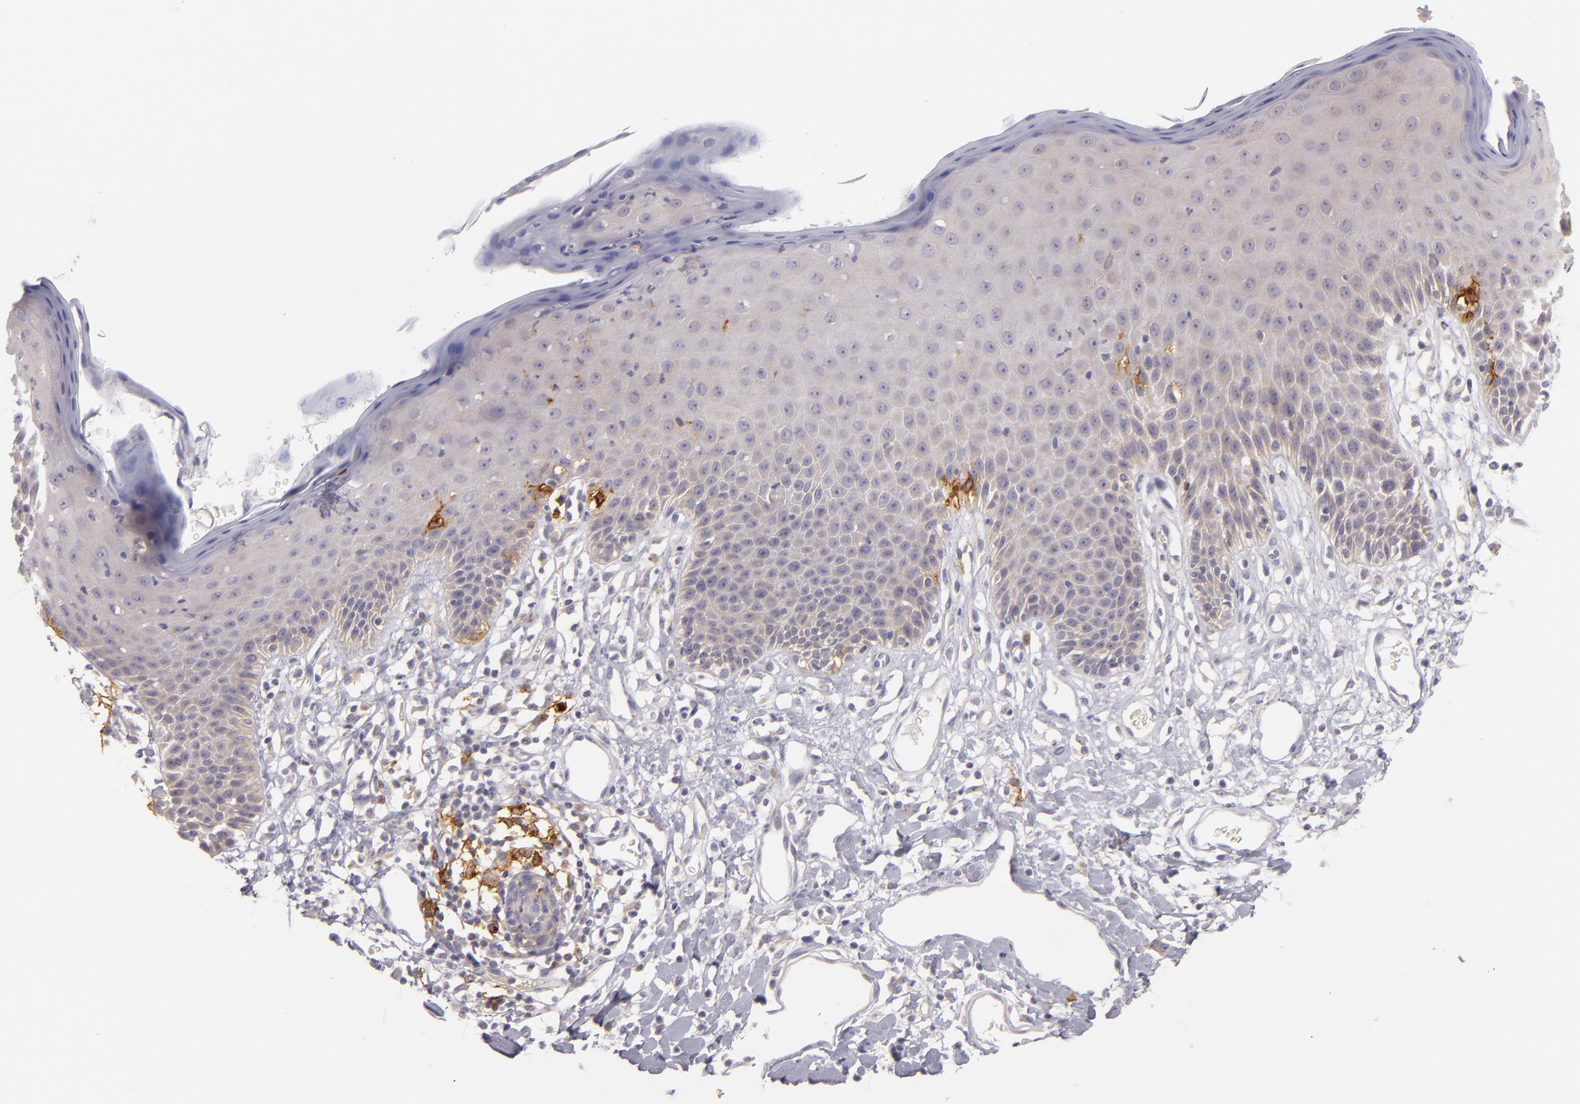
{"staining": {"intensity": "negative", "quantity": "none", "location": "none"}, "tissue": "skin", "cell_type": "Epidermal cells", "image_type": "normal", "snomed": [{"axis": "morphology", "description": "Normal tissue, NOS"}, {"axis": "topography", "description": "Vulva"}, {"axis": "topography", "description": "Peripheral nerve tissue"}], "caption": "Immunohistochemistry histopathology image of benign human skin stained for a protein (brown), which shows no expression in epidermal cells.", "gene": "CD83", "patient": {"sex": "female", "age": 68}}